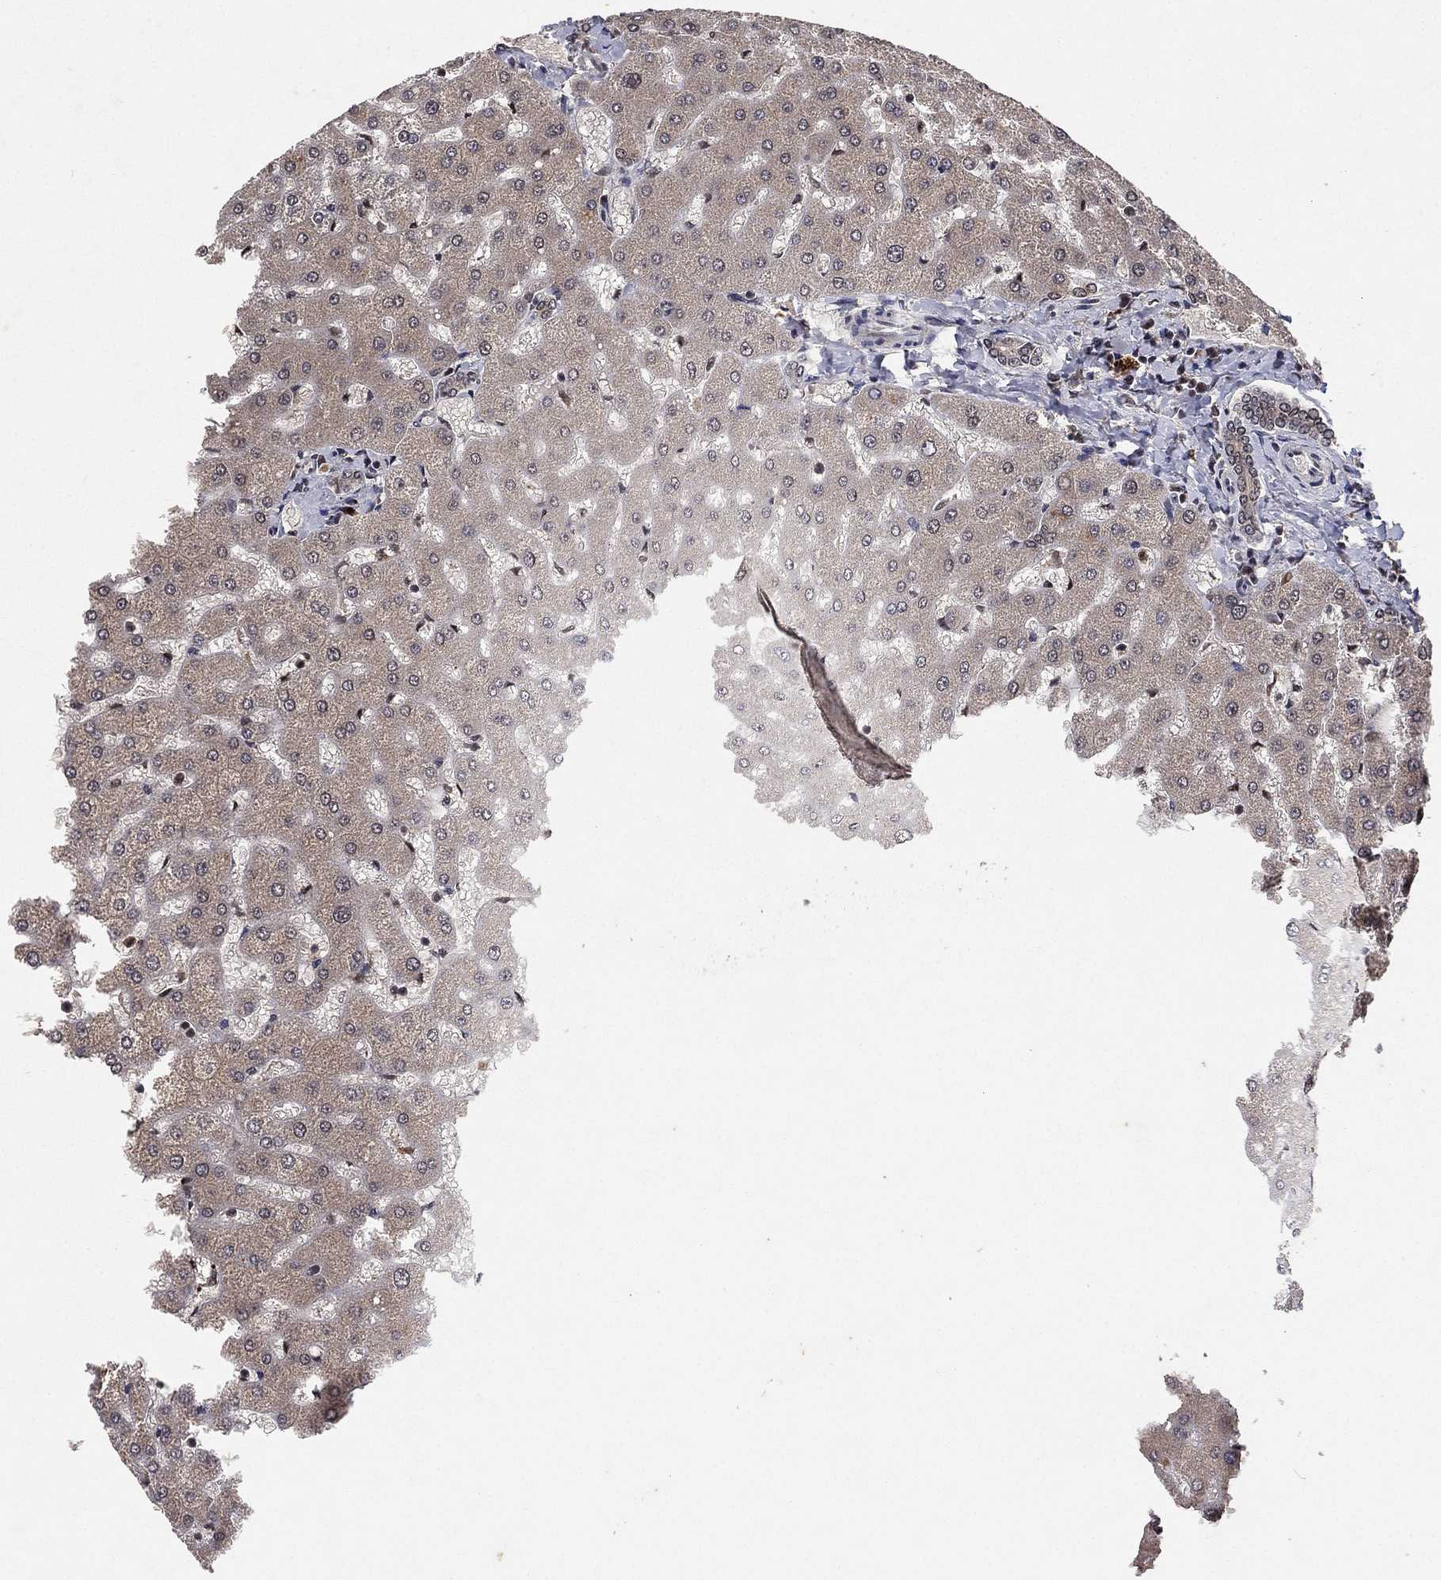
{"staining": {"intensity": "negative", "quantity": "none", "location": "none"}, "tissue": "liver", "cell_type": "Cholangiocytes", "image_type": "normal", "snomed": [{"axis": "morphology", "description": "Normal tissue, NOS"}, {"axis": "topography", "description": "Liver"}], "caption": "Immunohistochemical staining of benign human liver shows no significant staining in cholangiocytes. (DAB immunohistochemistry (IHC) visualized using brightfield microscopy, high magnification).", "gene": "ATG4B", "patient": {"sex": "female", "age": 50}}